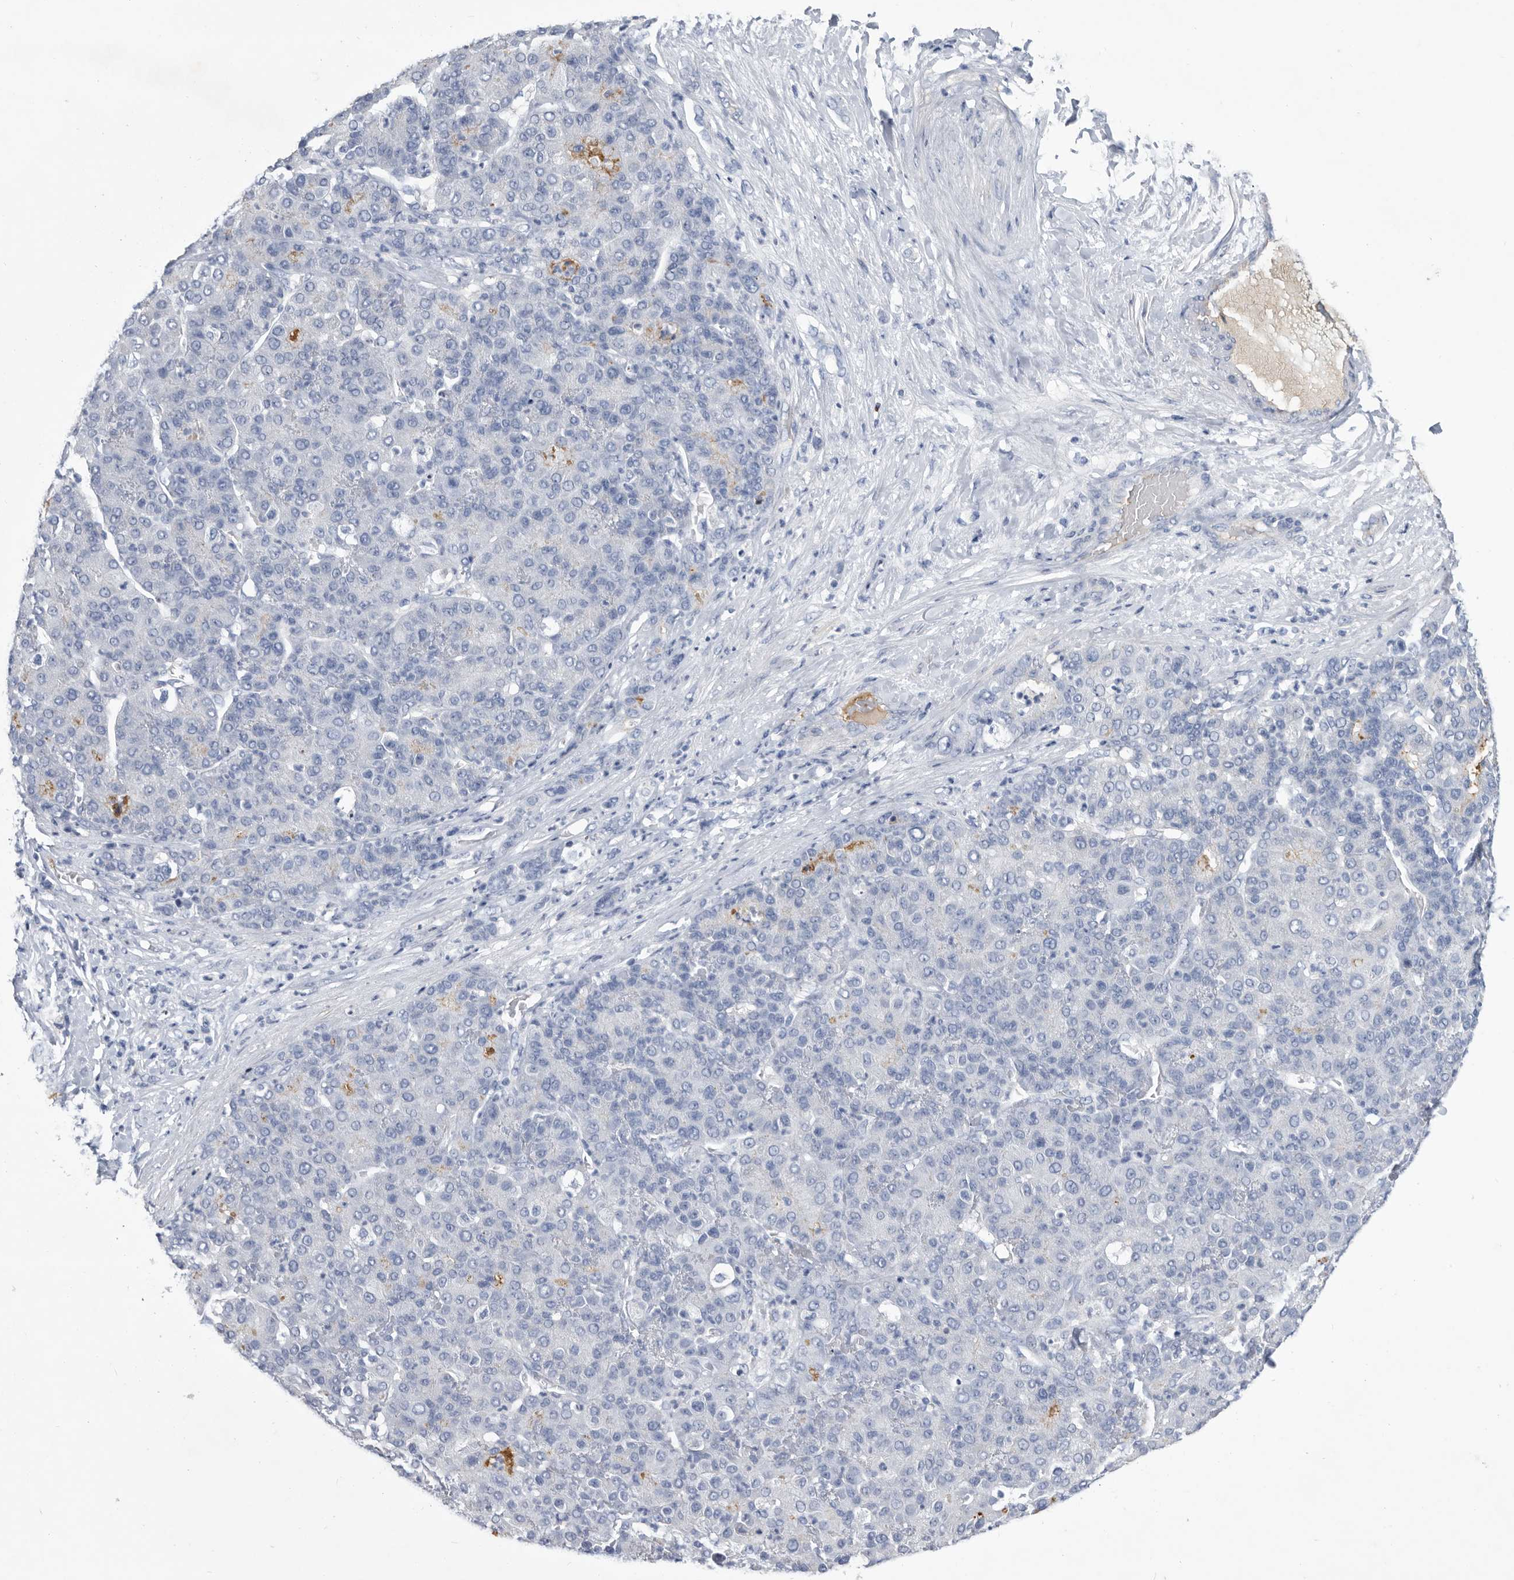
{"staining": {"intensity": "negative", "quantity": "none", "location": "none"}, "tissue": "liver cancer", "cell_type": "Tumor cells", "image_type": "cancer", "snomed": [{"axis": "morphology", "description": "Carcinoma, Hepatocellular, NOS"}, {"axis": "topography", "description": "Liver"}], "caption": "DAB (3,3'-diaminobenzidine) immunohistochemical staining of liver cancer shows no significant expression in tumor cells.", "gene": "BTBD6", "patient": {"sex": "male", "age": 65}}